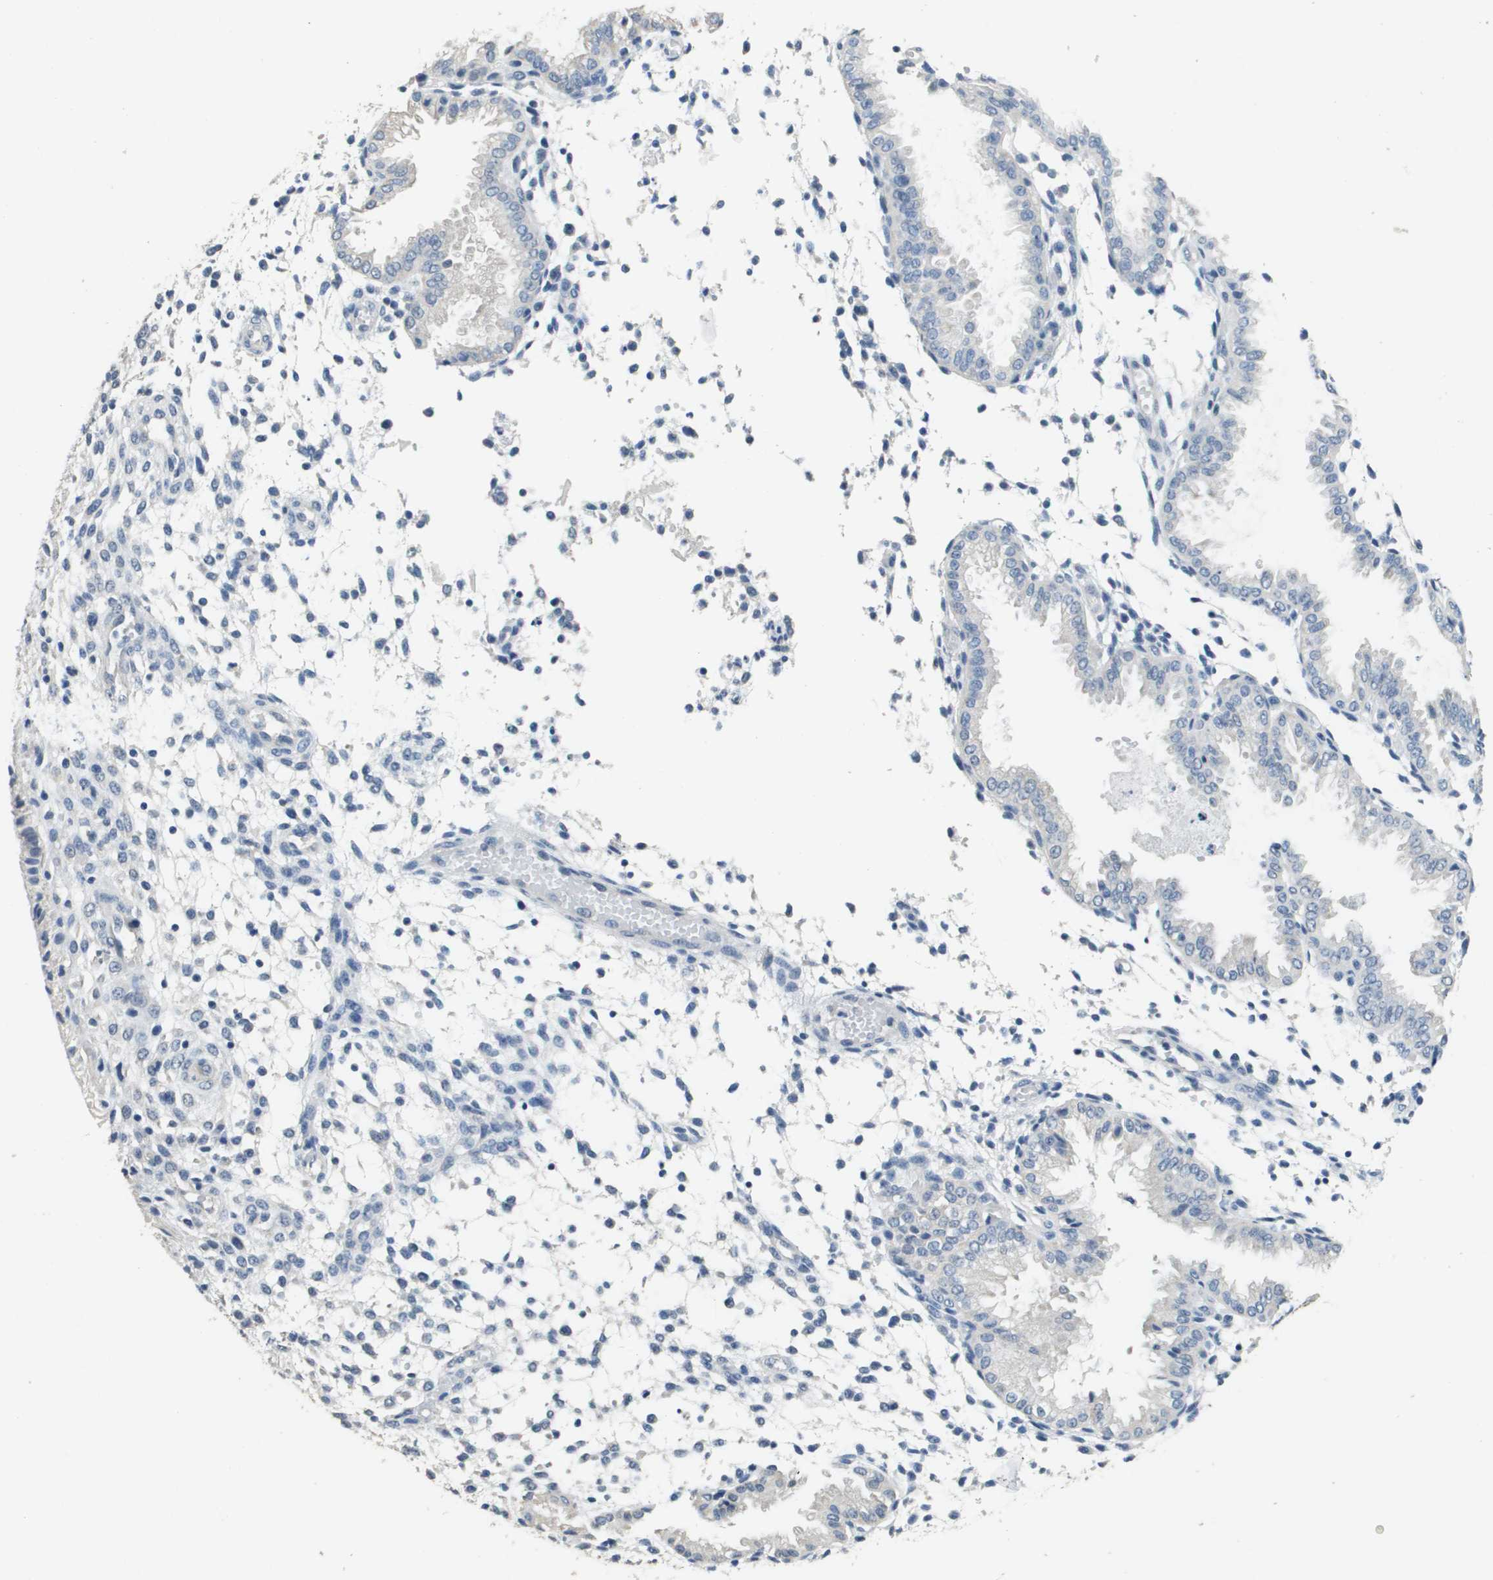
{"staining": {"intensity": "negative", "quantity": "none", "location": "none"}, "tissue": "endometrium", "cell_type": "Cells in endometrial stroma", "image_type": "normal", "snomed": [{"axis": "morphology", "description": "Normal tissue, NOS"}, {"axis": "topography", "description": "Endometrium"}], "caption": "A photomicrograph of human endometrium is negative for staining in cells in endometrial stroma.", "gene": "MT3", "patient": {"sex": "female", "age": 33}}